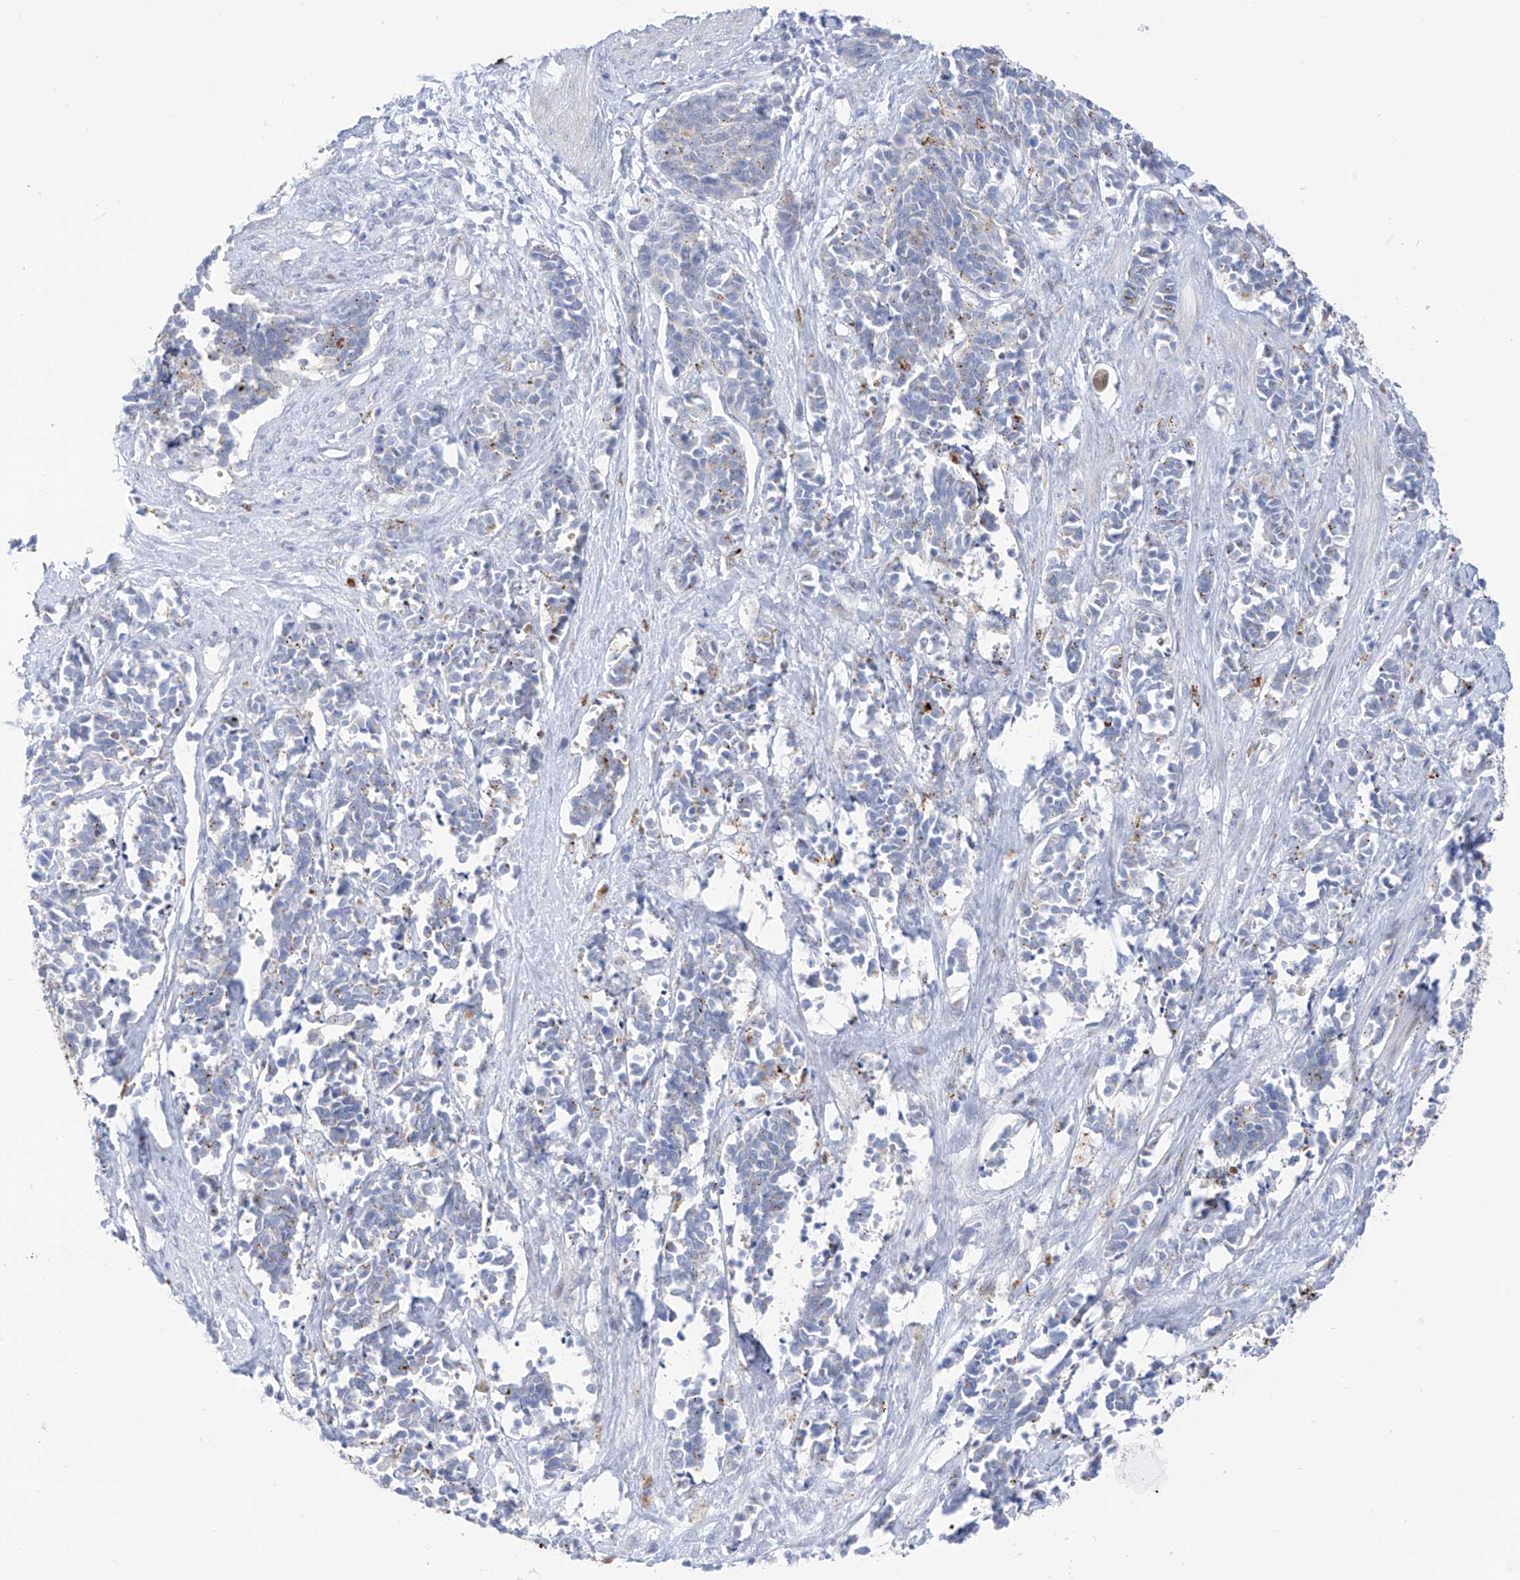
{"staining": {"intensity": "moderate", "quantity": "<25%", "location": "cytoplasmic/membranous"}, "tissue": "cervical cancer", "cell_type": "Tumor cells", "image_type": "cancer", "snomed": [{"axis": "morphology", "description": "Squamous cell carcinoma, NOS"}, {"axis": "topography", "description": "Cervix"}], "caption": "Moderate cytoplasmic/membranous staining is appreciated in about <25% of tumor cells in cervical cancer (squamous cell carcinoma).", "gene": "PSPH", "patient": {"sex": "female", "age": 35}}